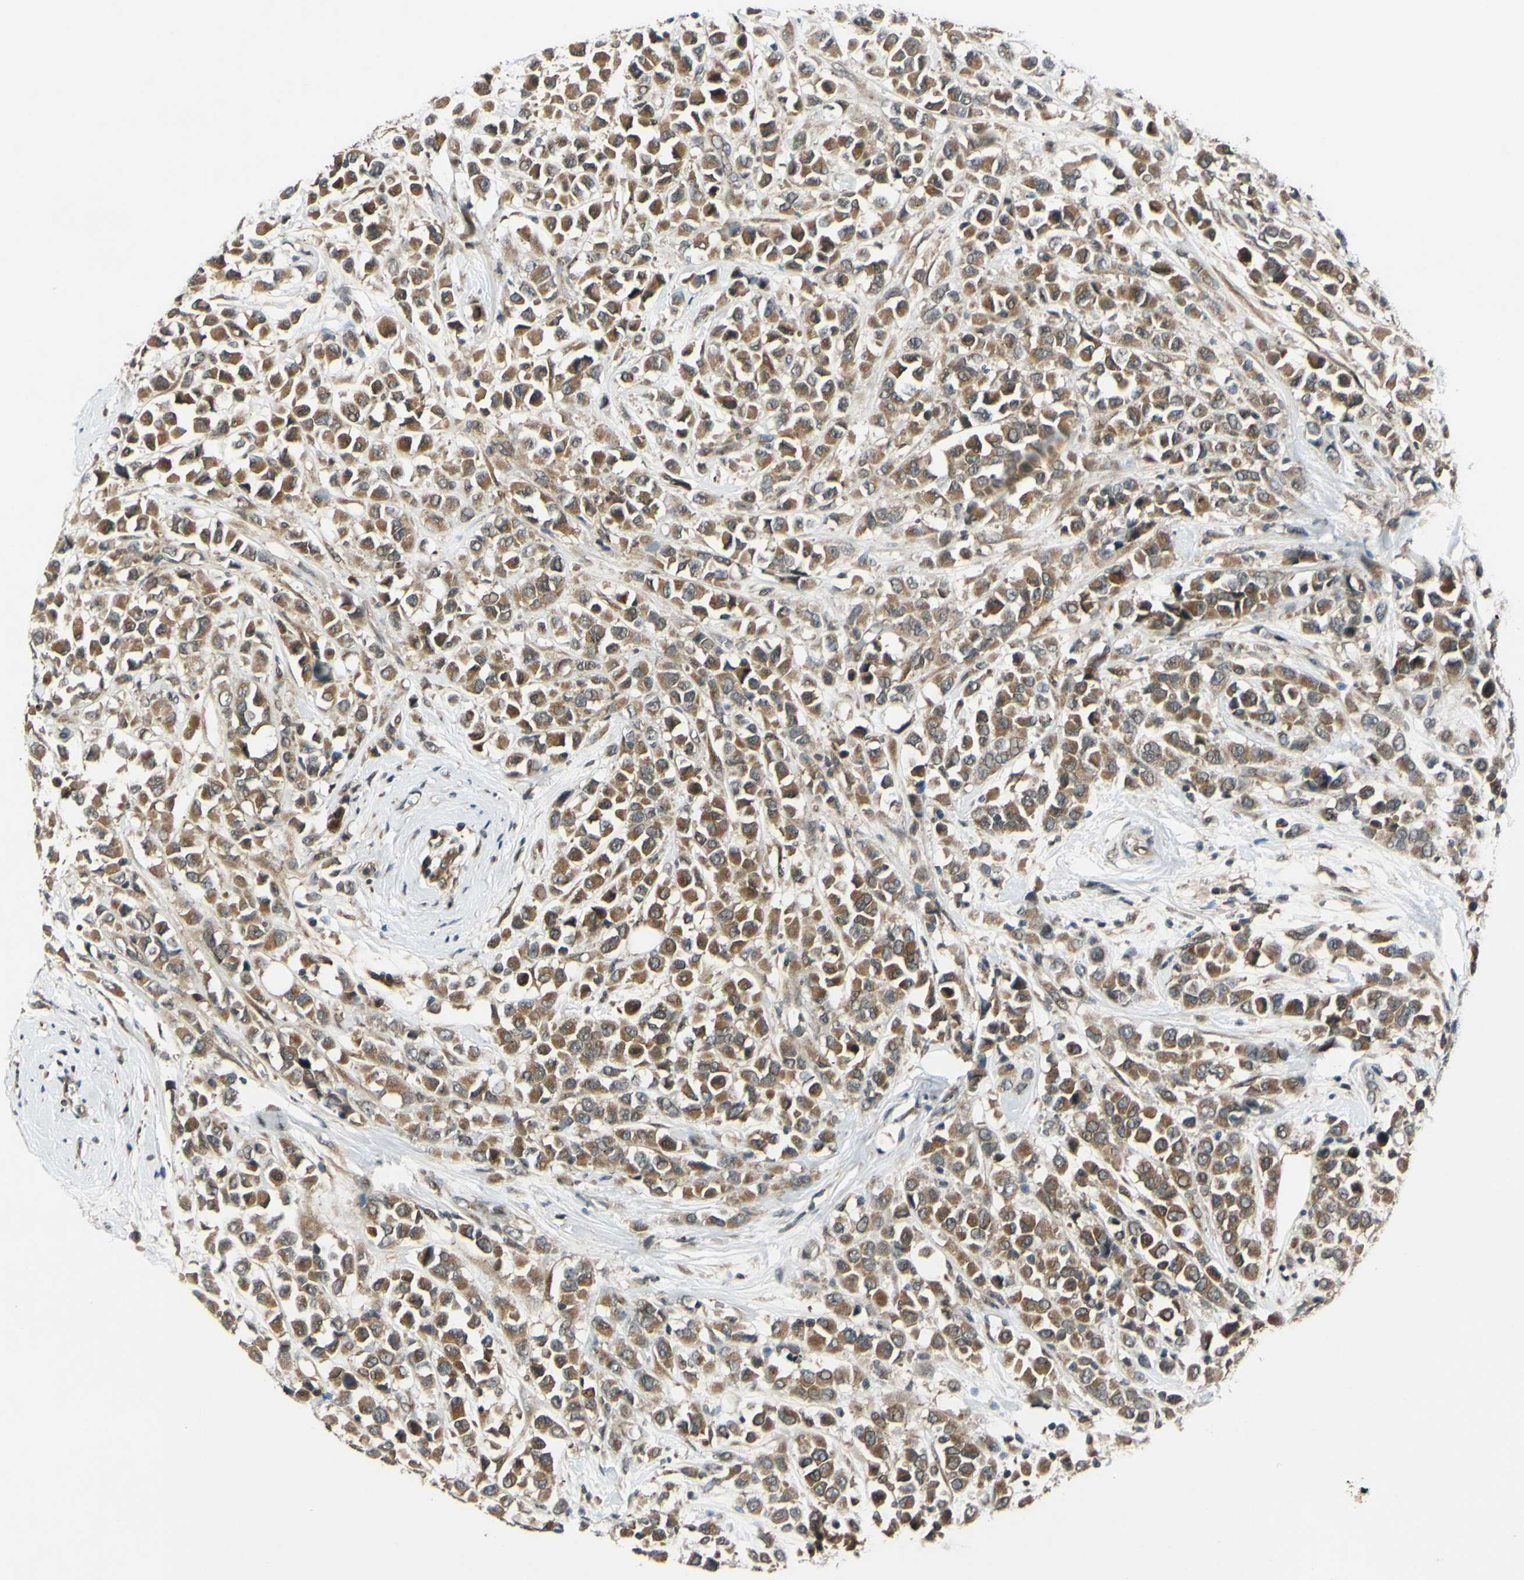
{"staining": {"intensity": "moderate", "quantity": ">75%", "location": "cytoplasmic/membranous"}, "tissue": "breast cancer", "cell_type": "Tumor cells", "image_type": "cancer", "snomed": [{"axis": "morphology", "description": "Duct carcinoma"}, {"axis": "topography", "description": "Breast"}], "caption": "Intraductal carcinoma (breast) stained for a protein shows moderate cytoplasmic/membranous positivity in tumor cells. (DAB (3,3'-diaminobenzidine) = brown stain, brightfield microscopy at high magnification).", "gene": "ABCC8", "patient": {"sex": "female", "age": 61}}